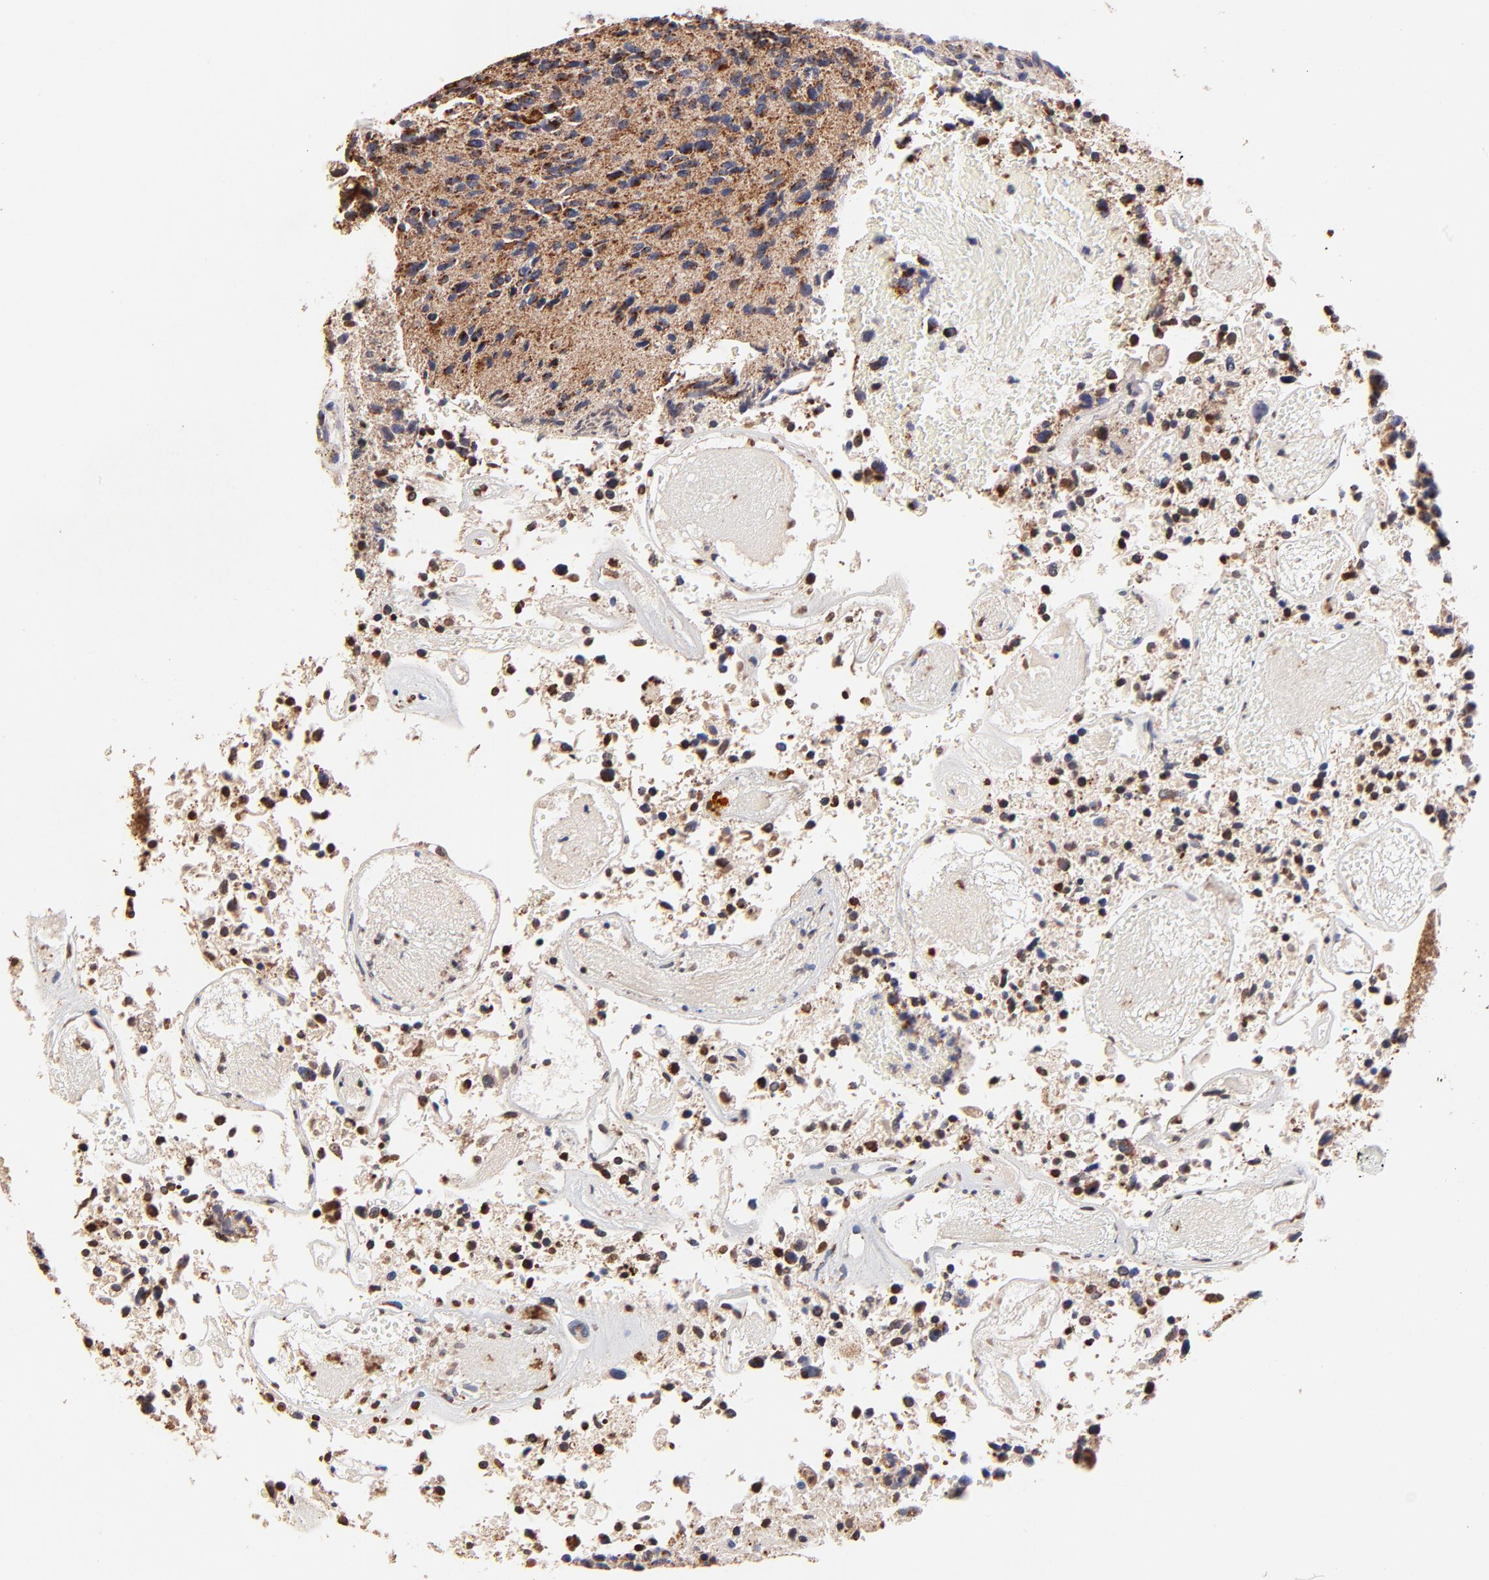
{"staining": {"intensity": "moderate", "quantity": ">75%", "location": "cytoplasmic/membranous"}, "tissue": "glioma", "cell_type": "Tumor cells", "image_type": "cancer", "snomed": [{"axis": "morphology", "description": "Glioma, malignant, High grade"}, {"axis": "topography", "description": "Brain"}], "caption": "Moderate cytoplasmic/membranous protein positivity is identified in about >75% of tumor cells in malignant glioma (high-grade).", "gene": "SSBP1", "patient": {"sex": "male", "age": 72}}